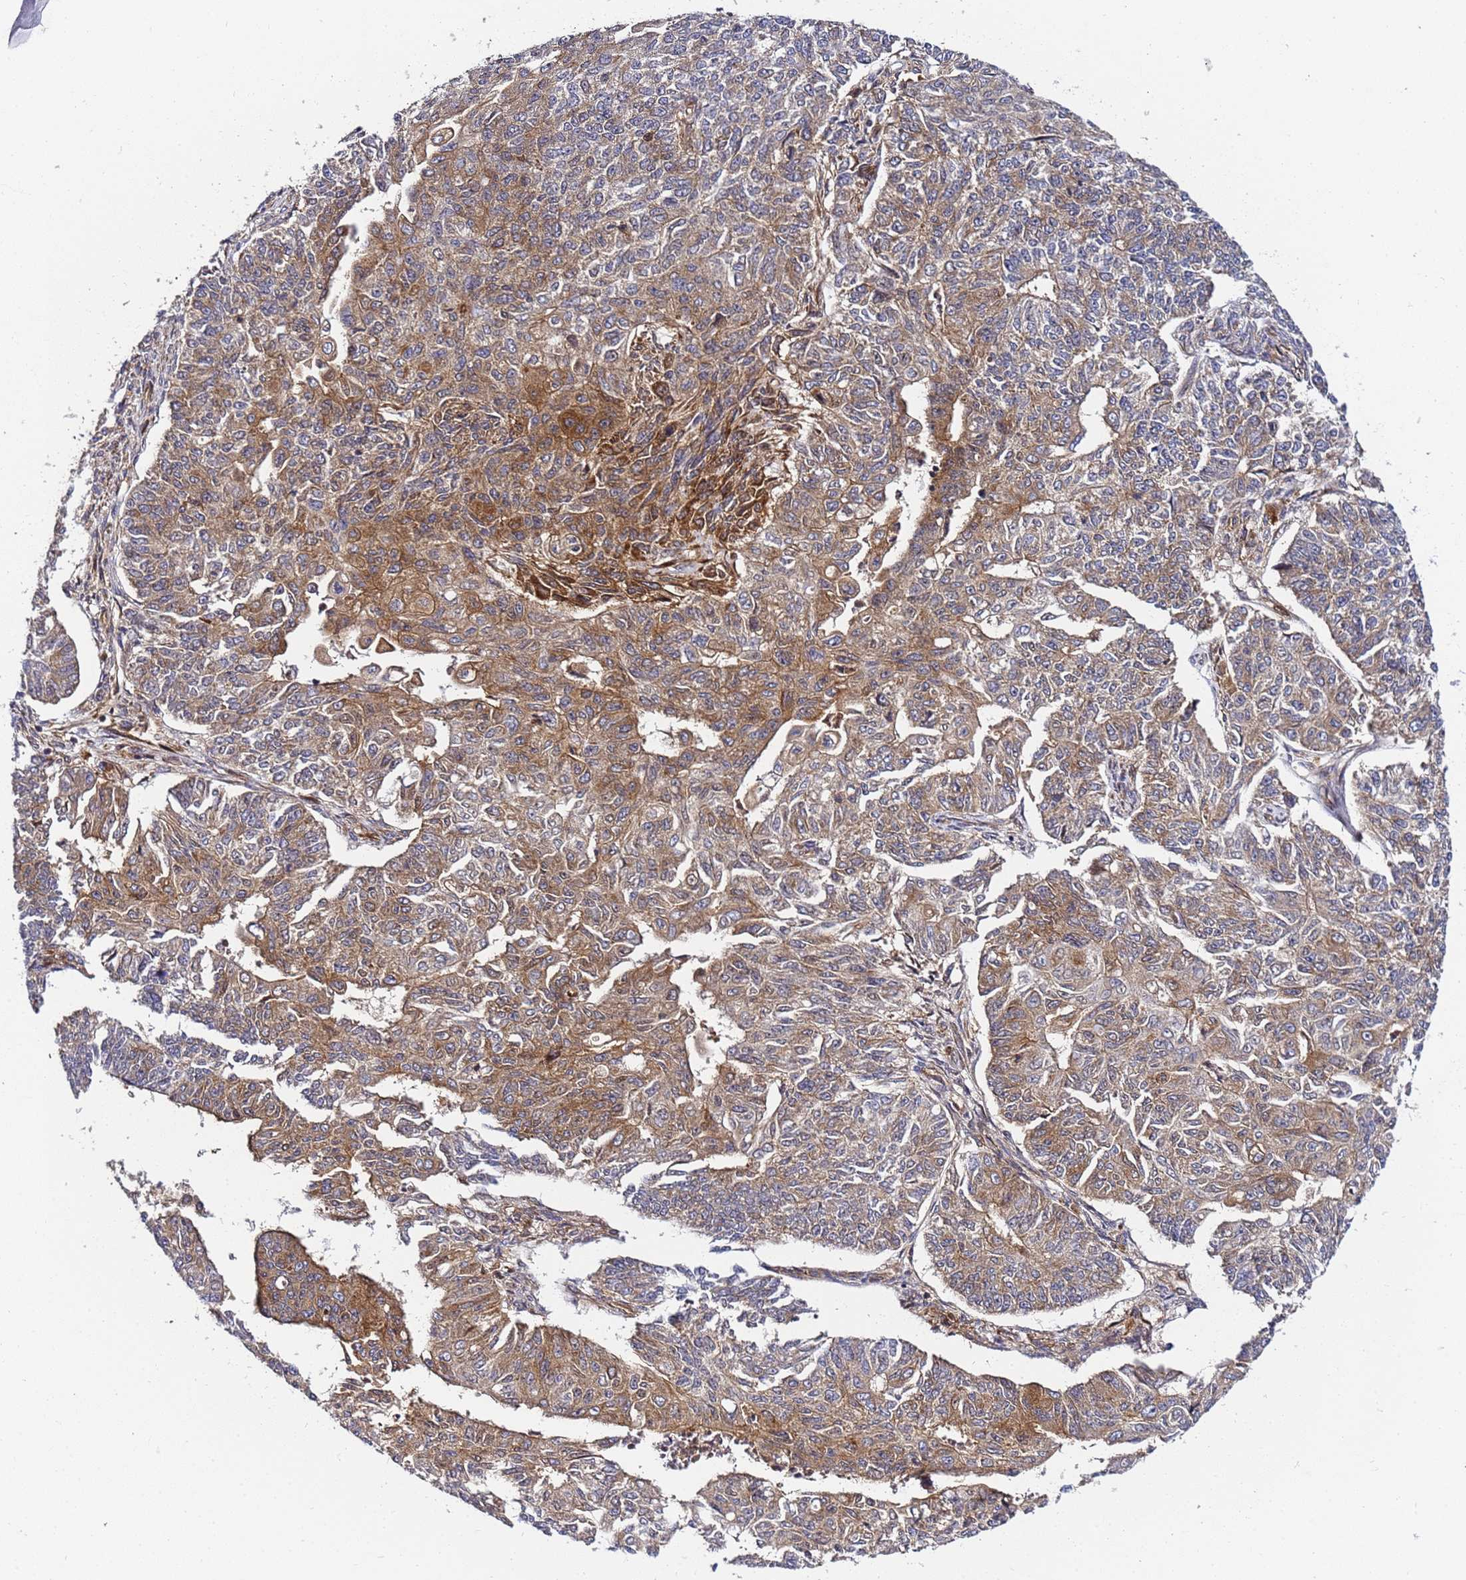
{"staining": {"intensity": "moderate", "quantity": "25%-75%", "location": "cytoplasmic/membranous"}, "tissue": "endometrial cancer", "cell_type": "Tumor cells", "image_type": "cancer", "snomed": [{"axis": "morphology", "description": "Adenocarcinoma, NOS"}, {"axis": "topography", "description": "Endometrium"}], "caption": "Protein staining demonstrates moderate cytoplasmic/membranous expression in about 25%-75% of tumor cells in adenocarcinoma (endometrial).", "gene": "CHM", "patient": {"sex": "female", "age": 32}}